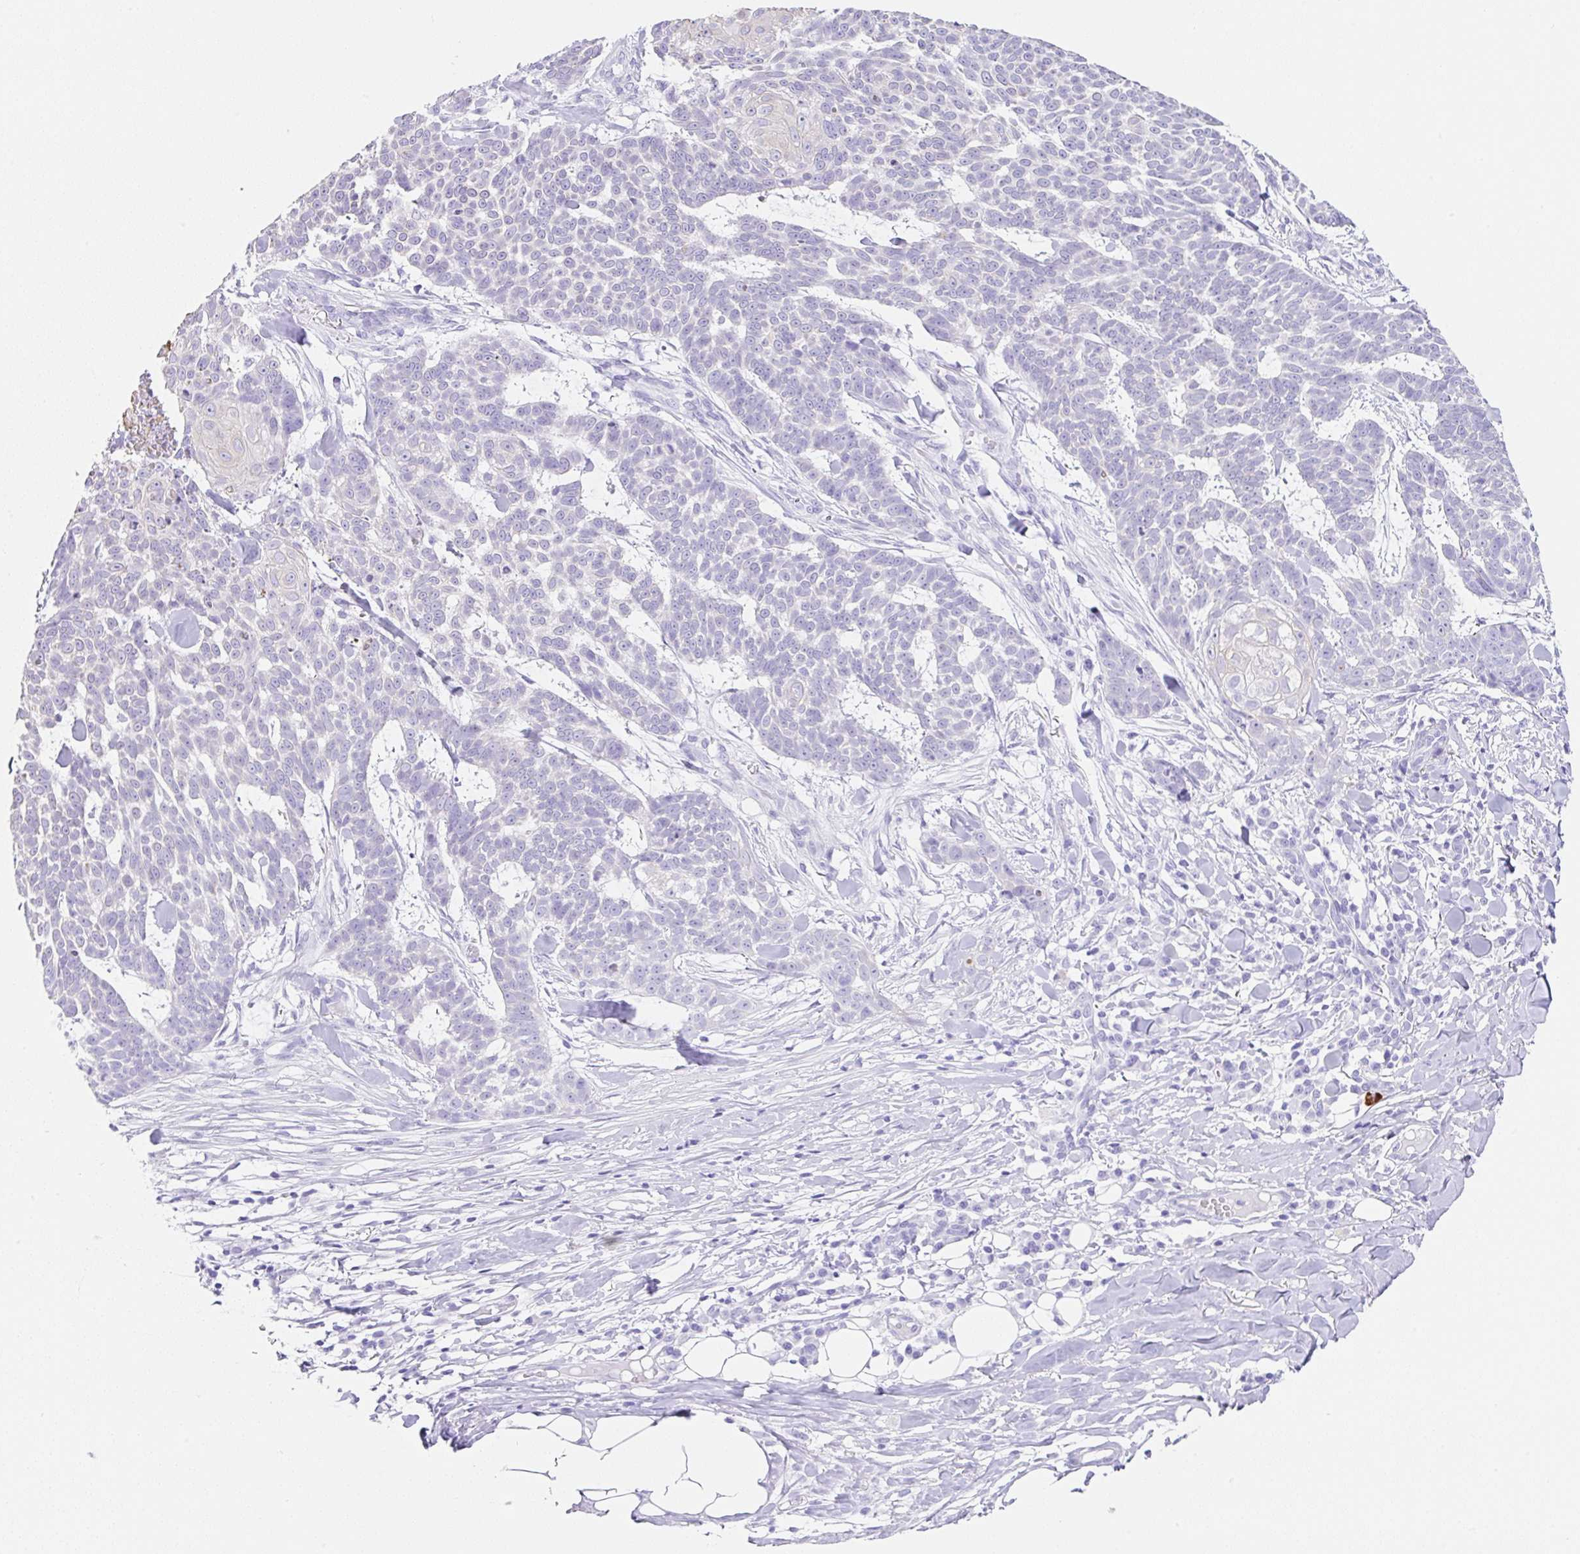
{"staining": {"intensity": "negative", "quantity": "none", "location": "none"}, "tissue": "skin cancer", "cell_type": "Tumor cells", "image_type": "cancer", "snomed": [{"axis": "morphology", "description": "Basal cell carcinoma"}, {"axis": "topography", "description": "Skin"}], "caption": "High power microscopy image of an immunohistochemistry image of basal cell carcinoma (skin), revealing no significant expression in tumor cells. The staining was performed using DAB to visualize the protein expression in brown, while the nuclei were stained in blue with hematoxylin (Magnification: 20x).", "gene": "CLDND2", "patient": {"sex": "female", "age": 93}}